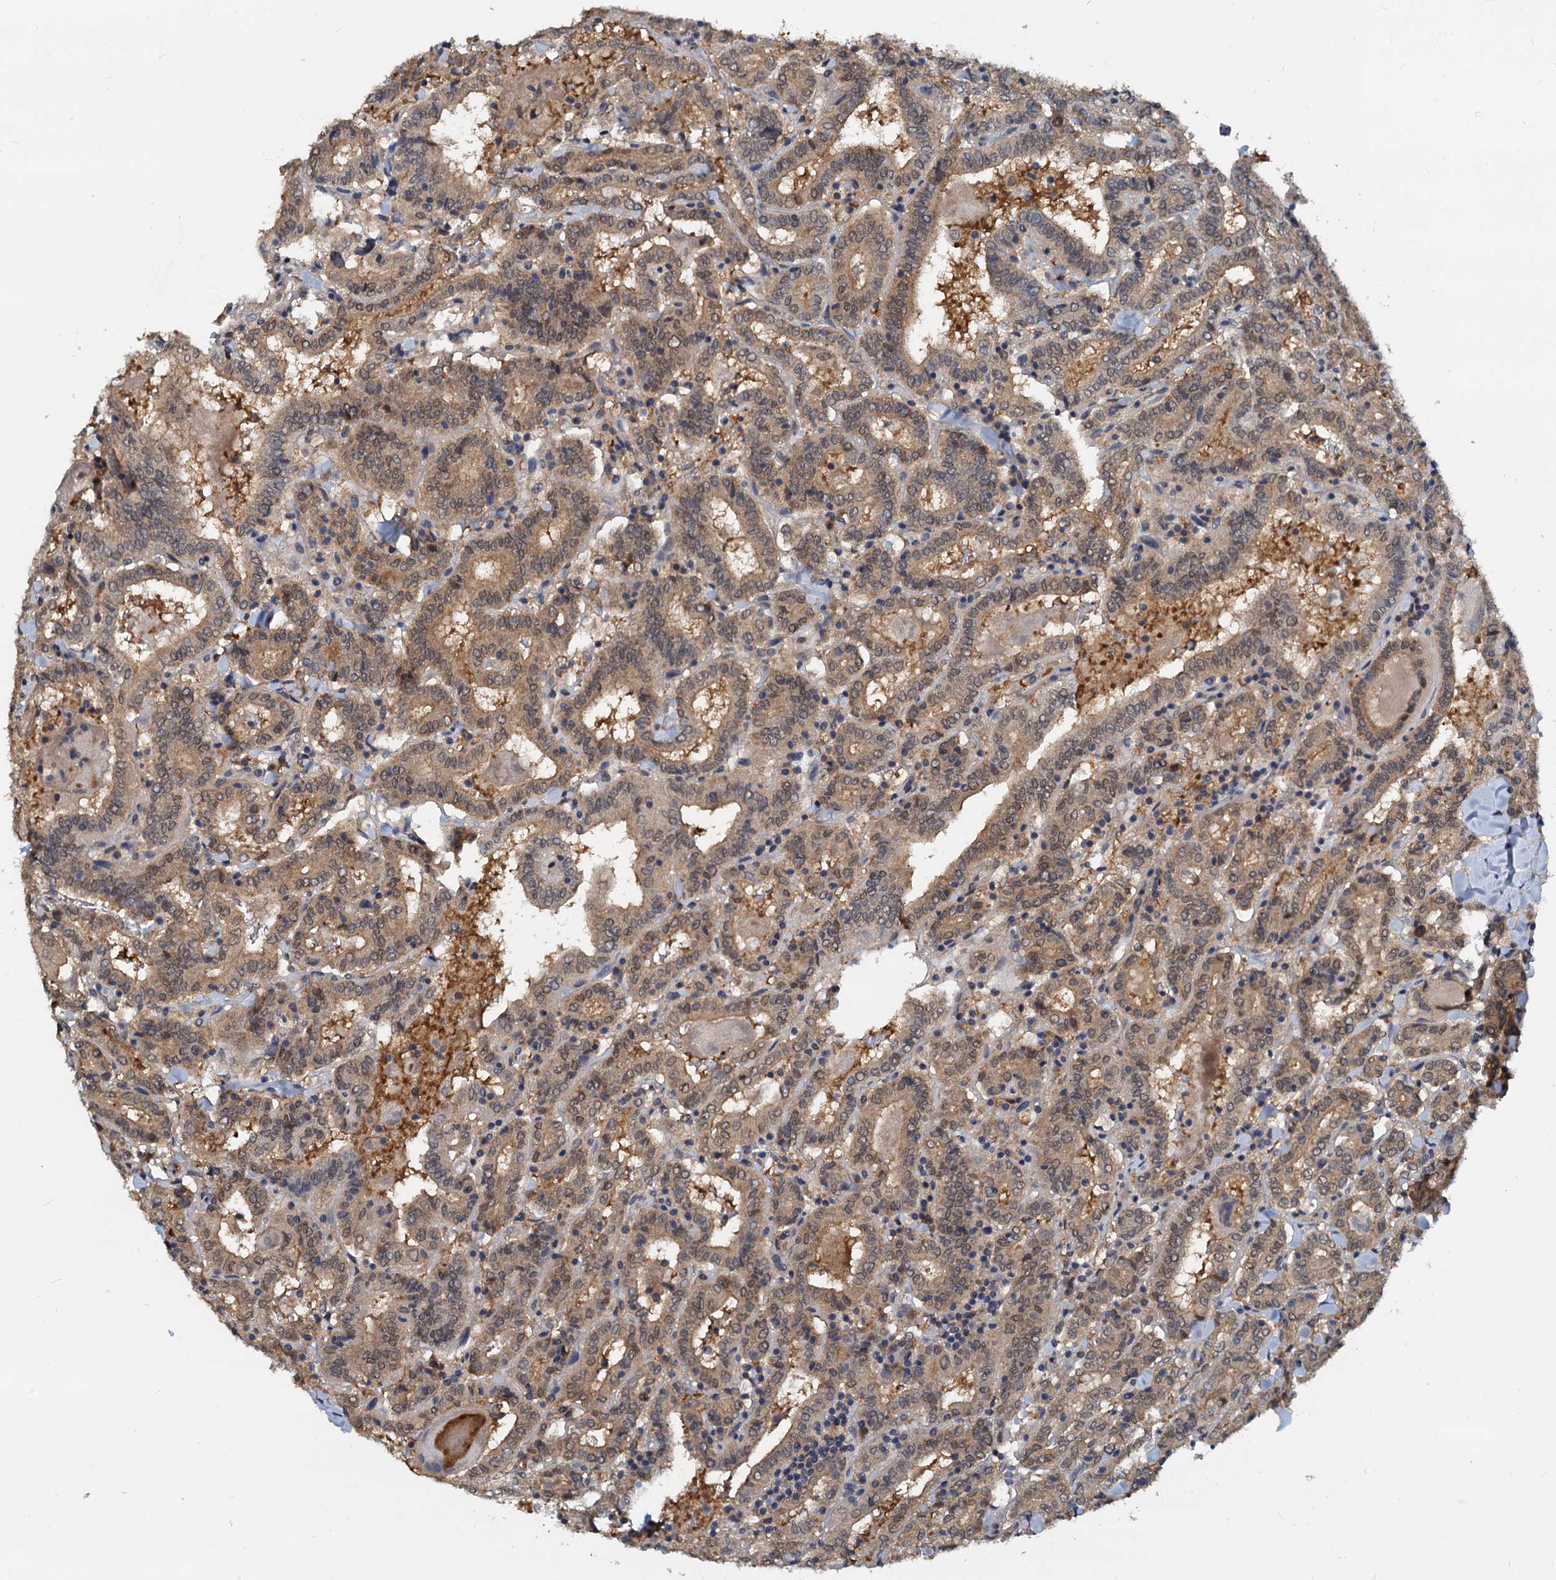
{"staining": {"intensity": "moderate", "quantity": ">75%", "location": "nuclear"}, "tissue": "thyroid cancer", "cell_type": "Tumor cells", "image_type": "cancer", "snomed": [{"axis": "morphology", "description": "Papillary adenocarcinoma, NOS"}, {"axis": "topography", "description": "Thyroid gland"}], "caption": "Papillary adenocarcinoma (thyroid) stained with DAB immunohistochemistry (IHC) reveals medium levels of moderate nuclear staining in about >75% of tumor cells.", "gene": "PTGES3", "patient": {"sex": "female", "age": 72}}